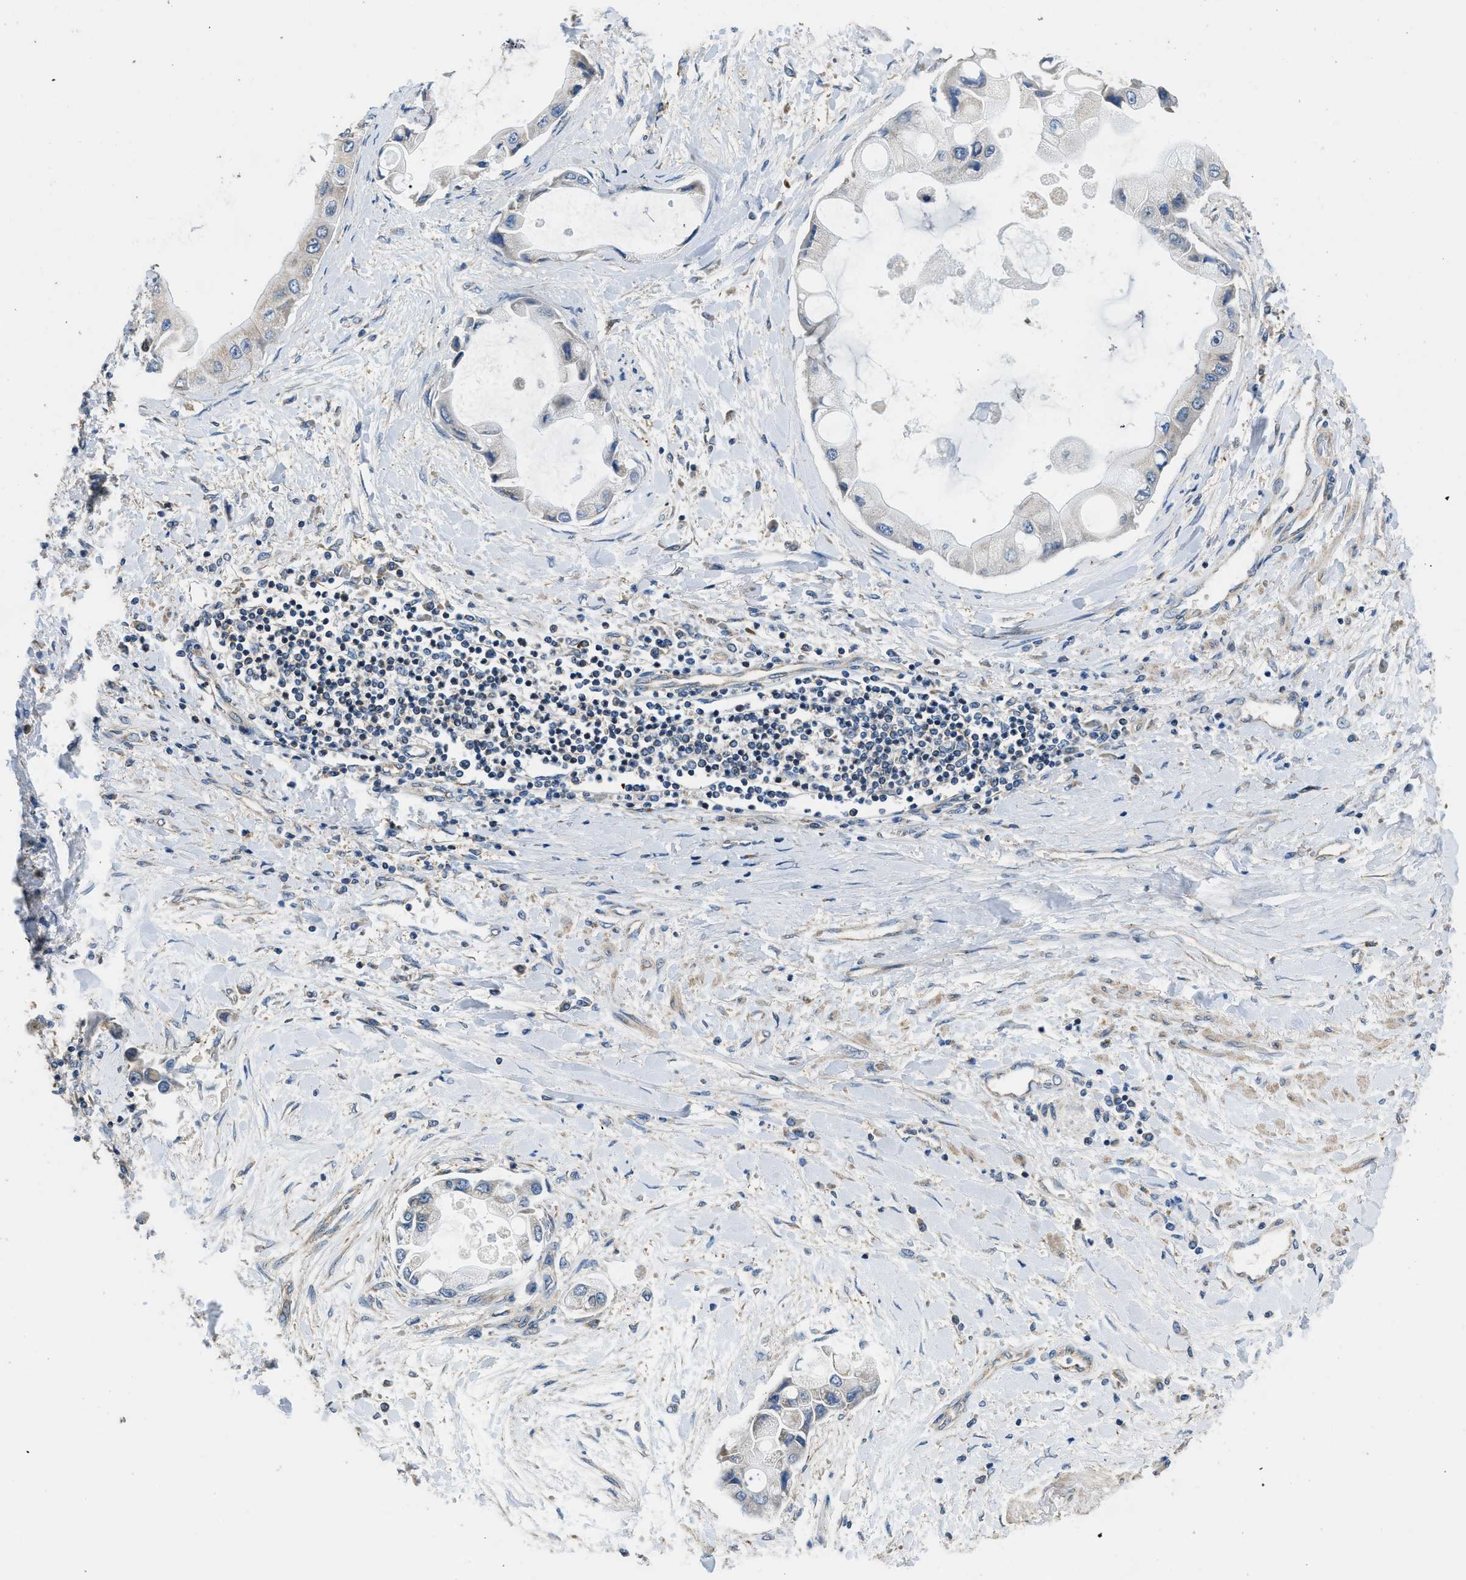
{"staining": {"intensity": "negative", "quantity": "none", "location": "none"}, "tissue": "liver cancer", "cell_type": "Tumor cells", "image_type": "cancer", "snomed": [{"axis": "morphology", "description": "Cholangiocarcinoma"}, {"axis": "topography", "description": "Liver"}], "caption": "This is a photomicrograph of immunohistochemistry staining of liver cancer, which shows no positivity in tumor cells.", "gene": "SSH2", "patient": {"sex": "male", "age": 50}}